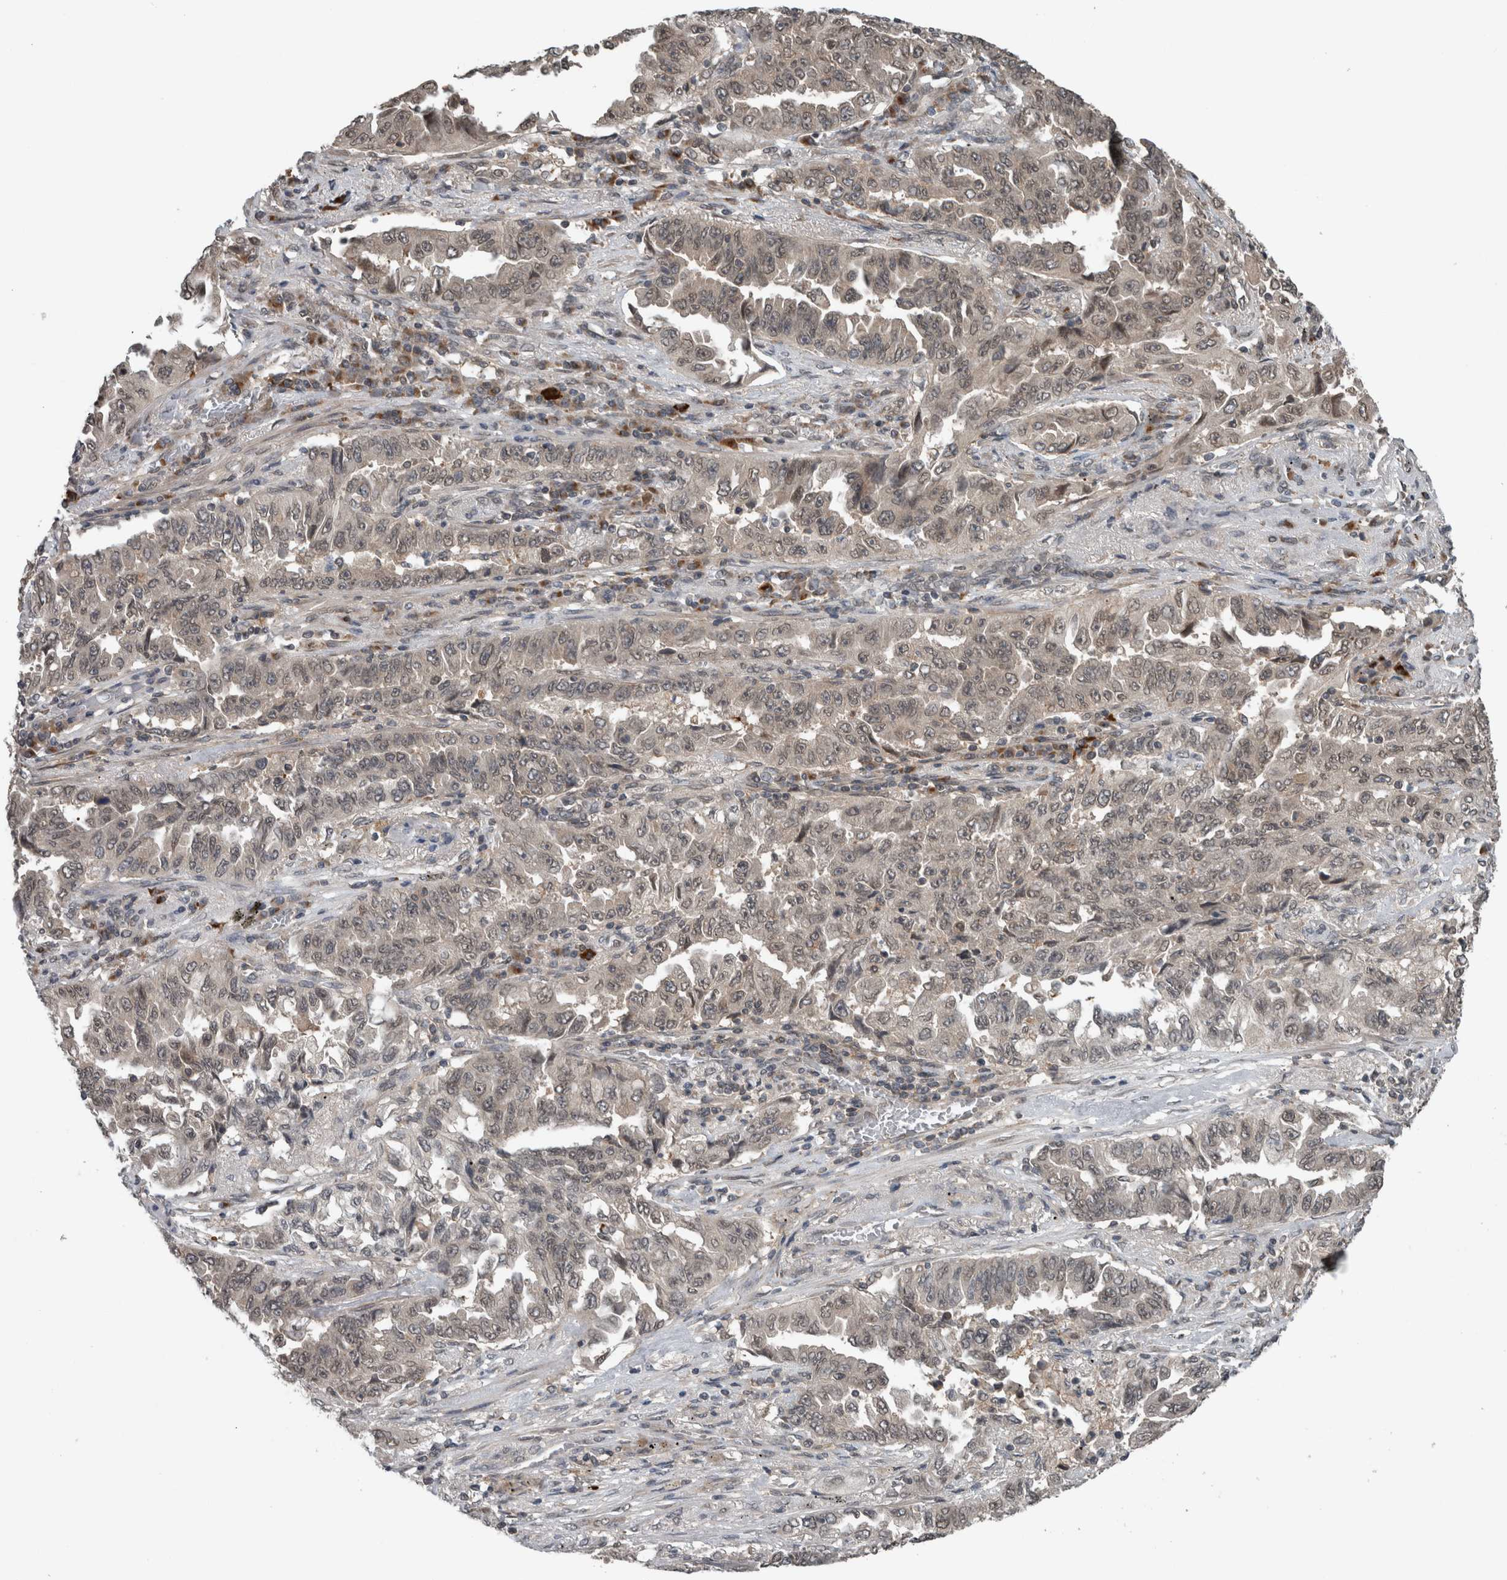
{"staining": {"intensity": "negative", "quantity": "none", "location": "none"}, "tissue": "lung cancer", "cell_type": "Tumor cells", "image_type": "cancer", "snomed": [{"axis": "morphology", "description": "Adenocarcinoma, NOS"}, {"axis": "topography", "description": "Lung"}], "caption": "Immunohistochemical staining of lung adenocarcinoma displays no significant positivity in tumor cells.", "gene": "SPAG7", "patient": {"sex": "female", "age": 51}}